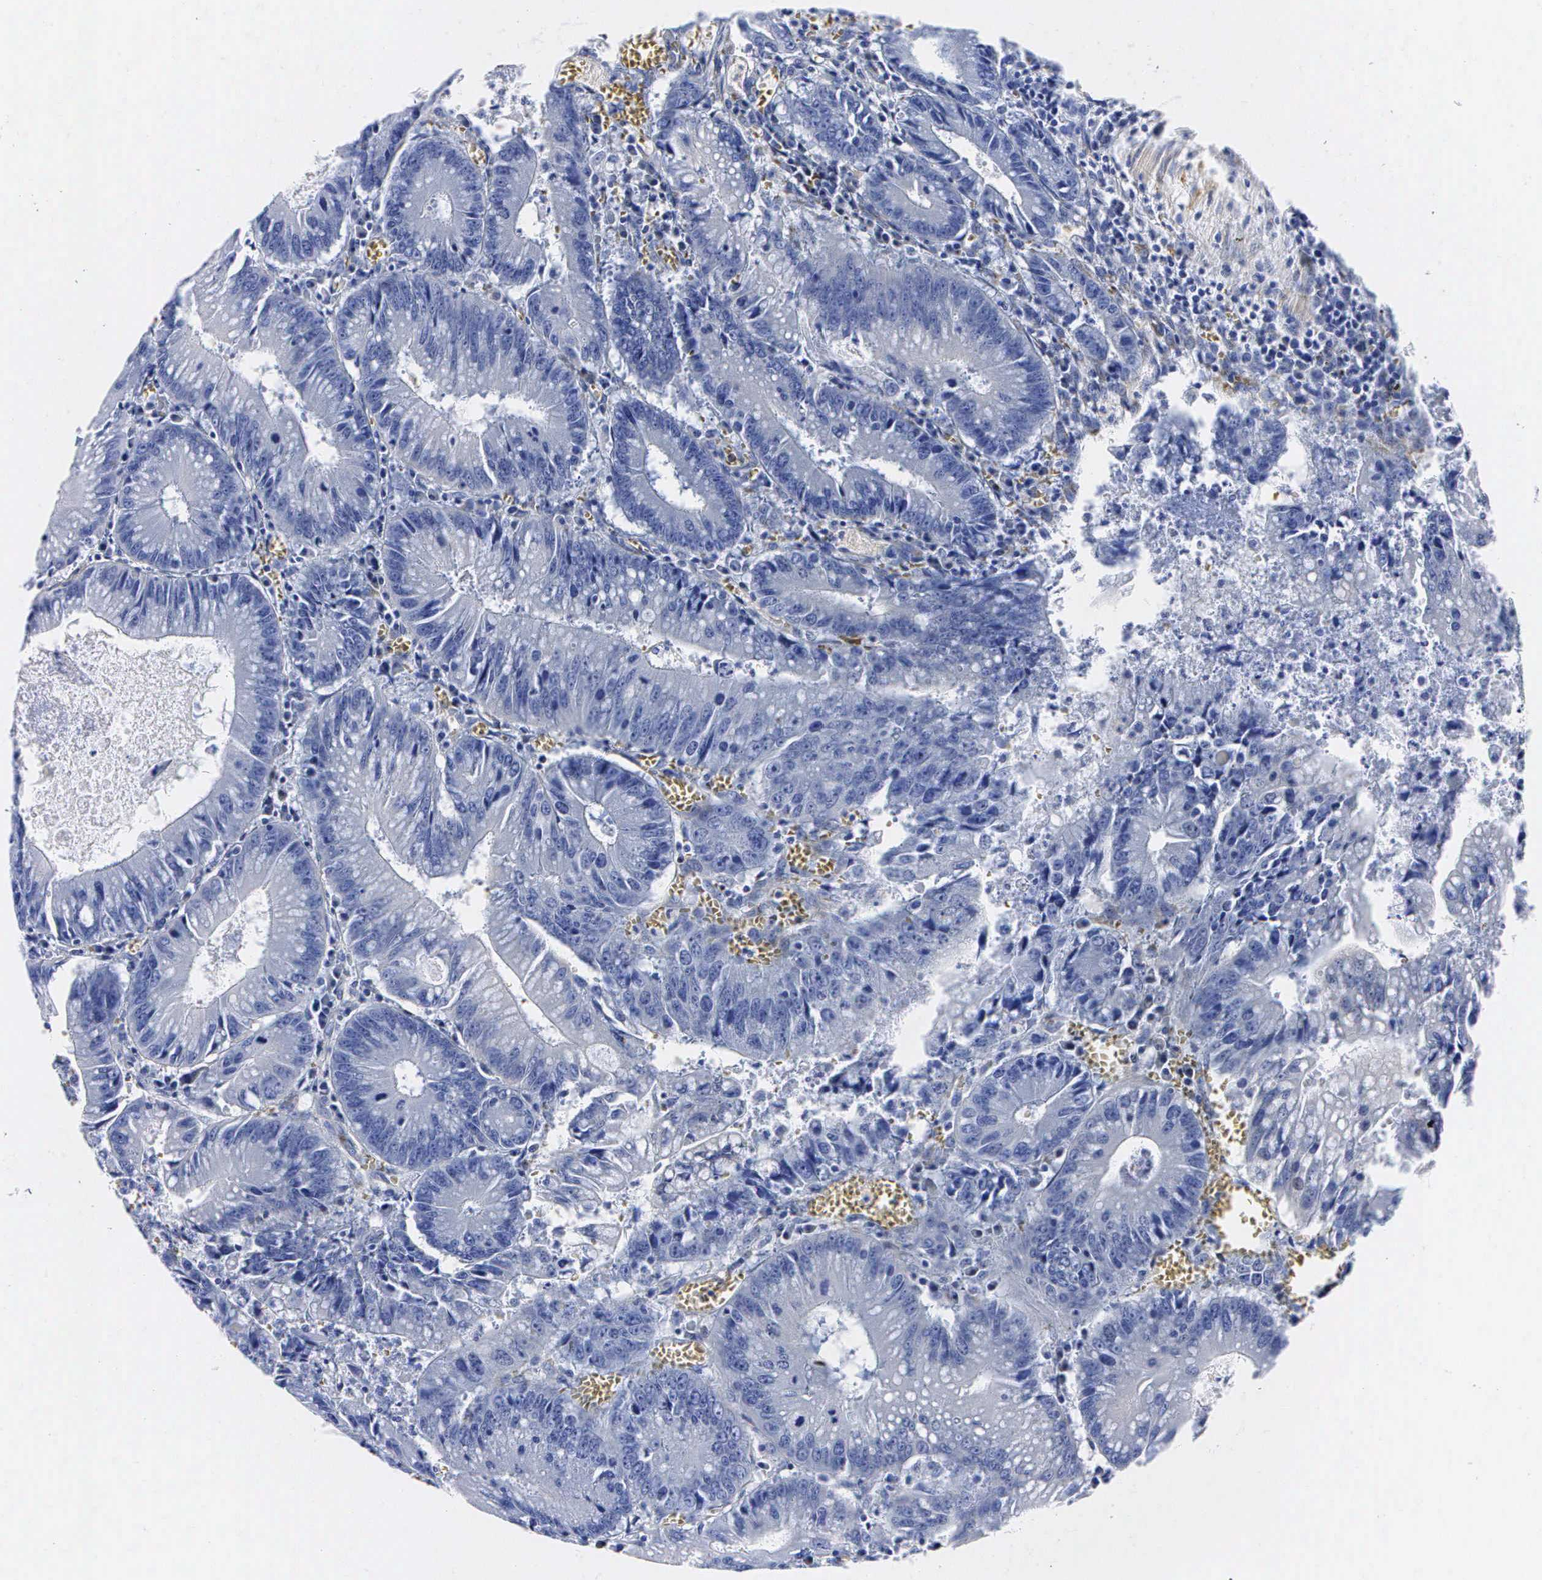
{"staining": {"intensity": "negative", "quantity": "none", "location": "none"}, "tissue": "colorectal cancer", "cell_type": "Tumor cells", "image_type": "cancer", "snomed": [{"axis": "morphology", "description": "Adenocarcinoma, NOS"}, {"axis": "topography", "description": "Rectum"}], "caption": "Protein analysis of colorectal cancer shows no significant expression in tumor cells. (DAB IHC with hematoxylin counter stain).", "gene": "ENO2", "patient": {"sex": "female", "age": 81}}